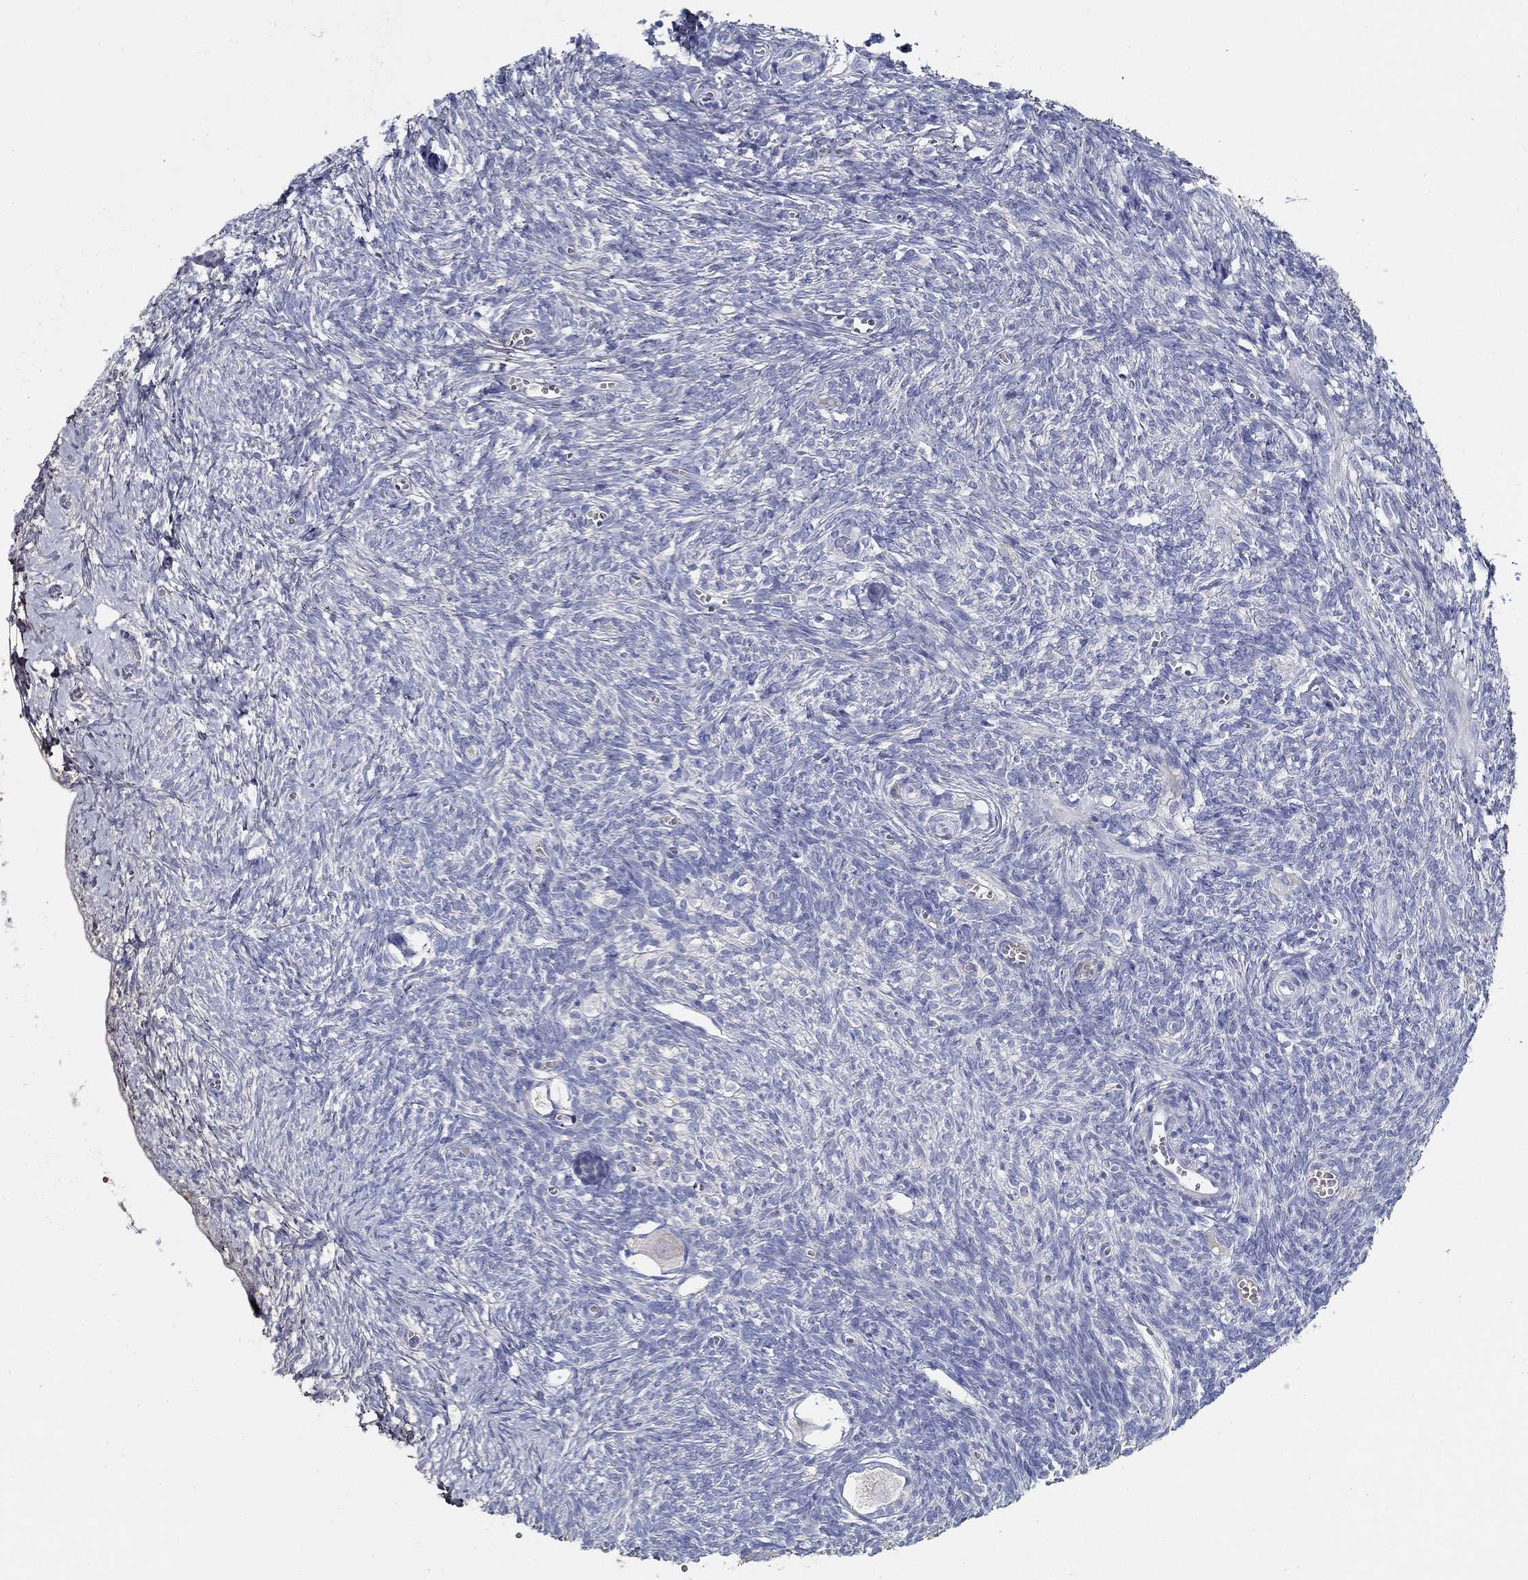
{"staining": {"intensity": "negative", "quantity": "none", "location": "none"}, "tissue": "ovary", "cell_type": "Follicle cells", "image_type": "normal", "snomed": [{"axis": "morphology", "description": "Normal tissue, NOS"}, {"axis": "topography", "description": "Ovary"}], "caption": "This is an immunohistochemistry (IHC) image of normal ovary. There is no staining in follicle cells.", "gene": "TGFBI", "patient": {"sex": "female", "age": 43}}